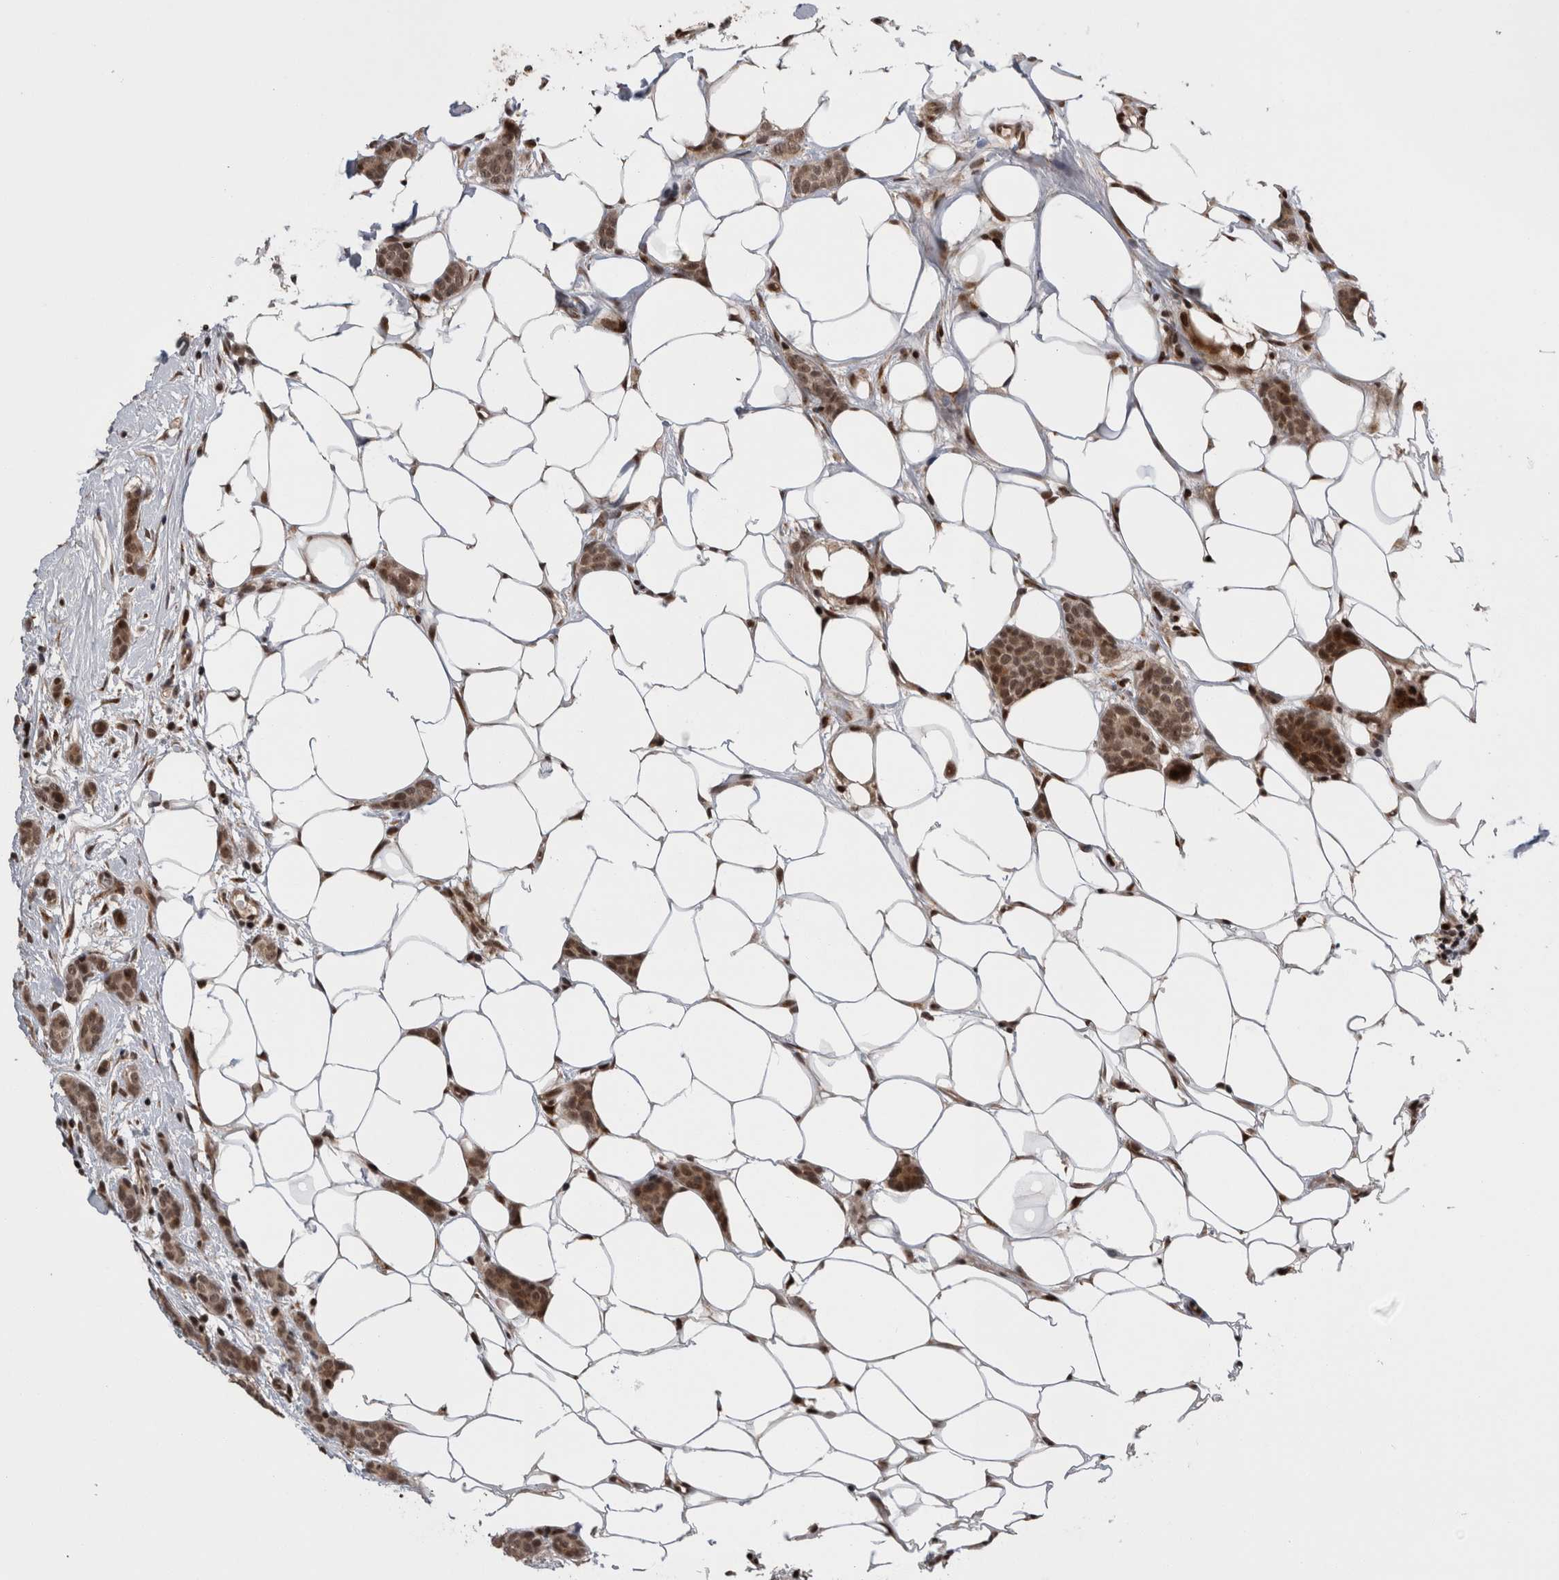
{"staining": {"intensity": "moderate", "quantity": ">75%", "location": "nuclear"}, "tissue": "breast cancer", "cell_type": "Tumor cells", "image_type": "cancer", "snomed": [{"axis": "morphology", "description": "Lobular carcinoma"}, {"axis": "topography", "description": "Skin"}, {"axis": "topography", "description": "Breast"}], "caption": "Tumor cells exhibit medium levels of moderate nuclear expression in about >75% of cells in breast cancer.", "gene": "CPSF2", "patient": {"sex": "female", "age": 46}}